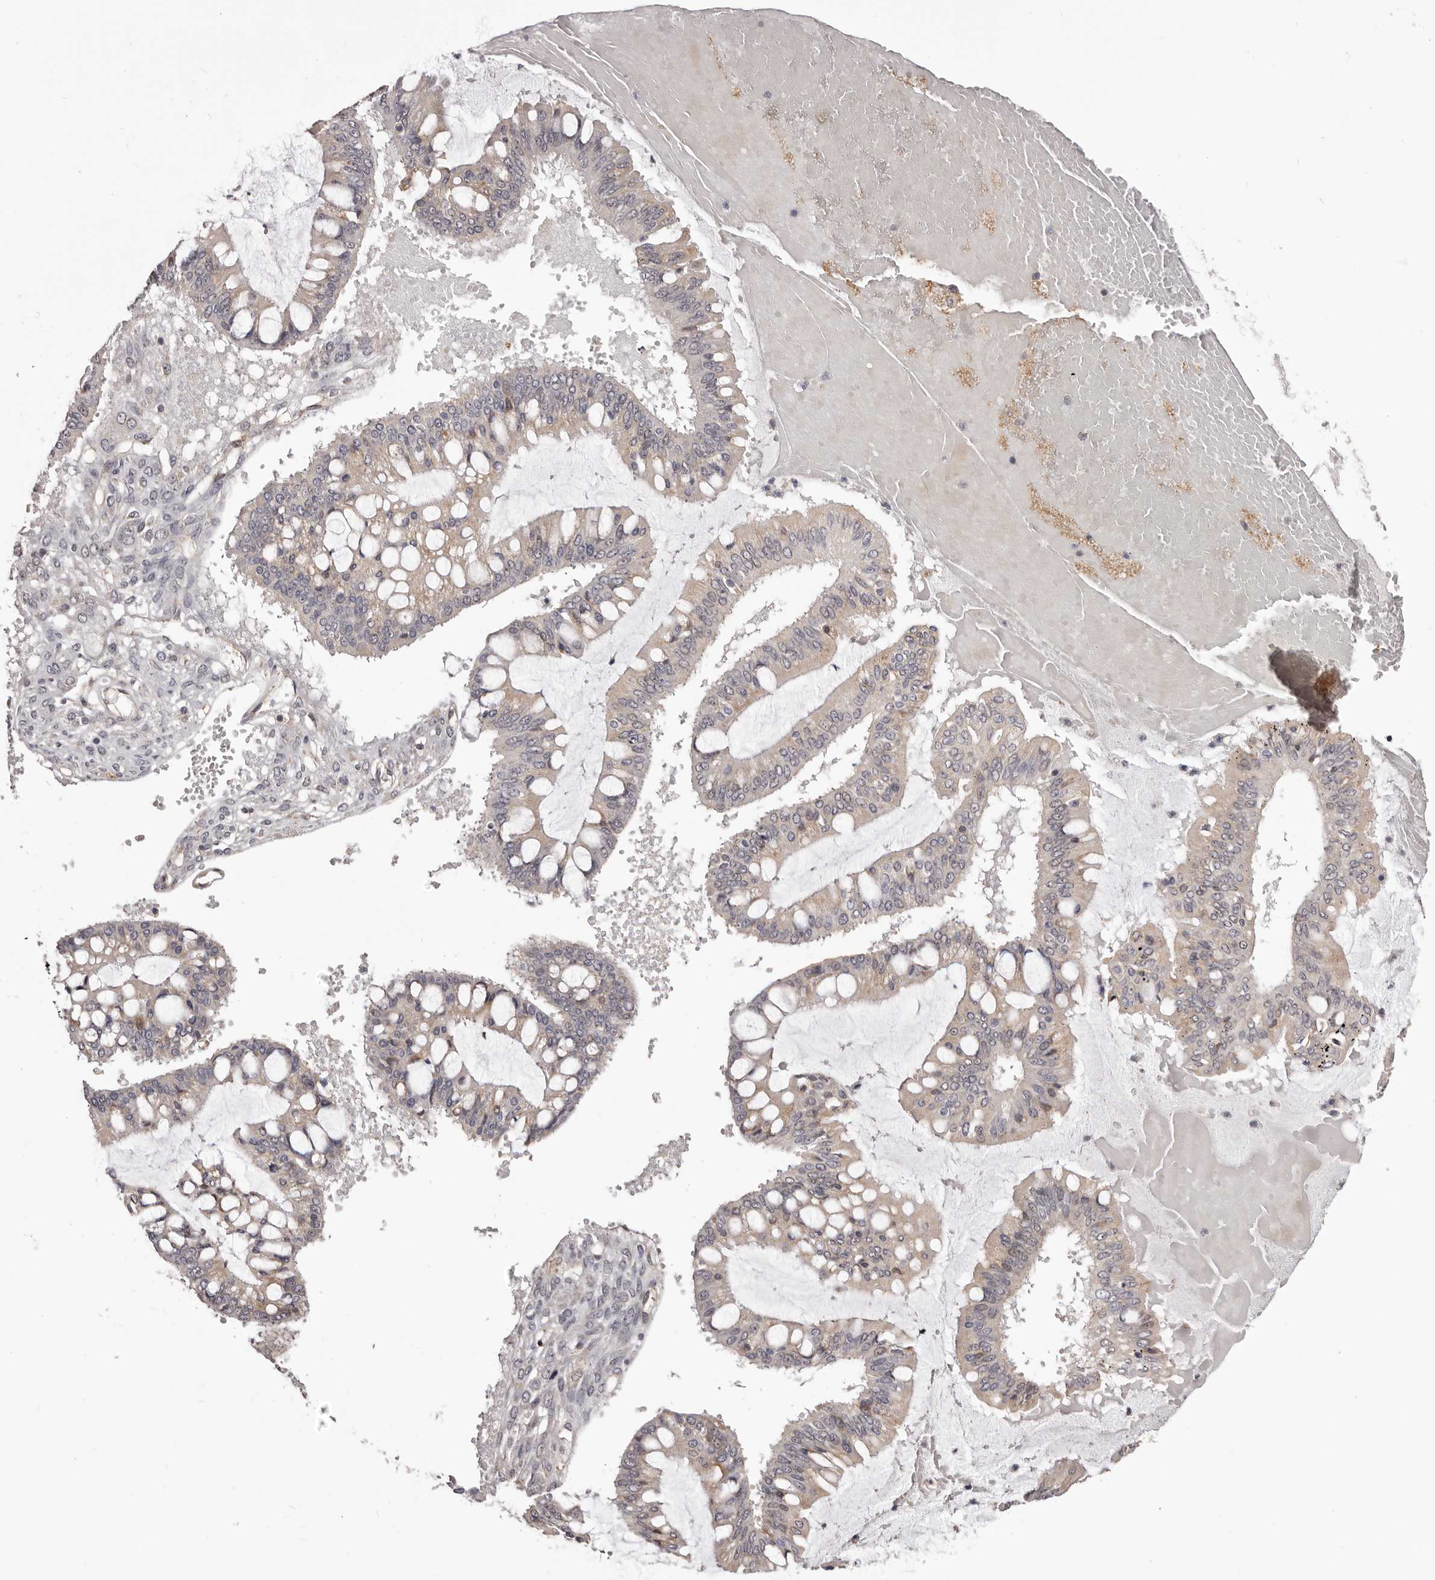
{"staining": {"intensity": "weak", "quantity": "<25%", "location": "cytoplasmic/membranous"}, "tissue": "ovarian cancer", "cell_type": "Tumor cells", "image_type": "cancer", "snomed": [{"axis": "morphology", "description": "Cystadenocarcinoma, mucinous, NOS"}, {"axis": "topography", "description": "Ovary"}], "caption": "Micrograph shows no protein expression in tumor cells of mucinous cystadenocarcinoma (ovarian) tissue.", "gene": "NOL12", "patient": {"sex": "female", "age": 73}}